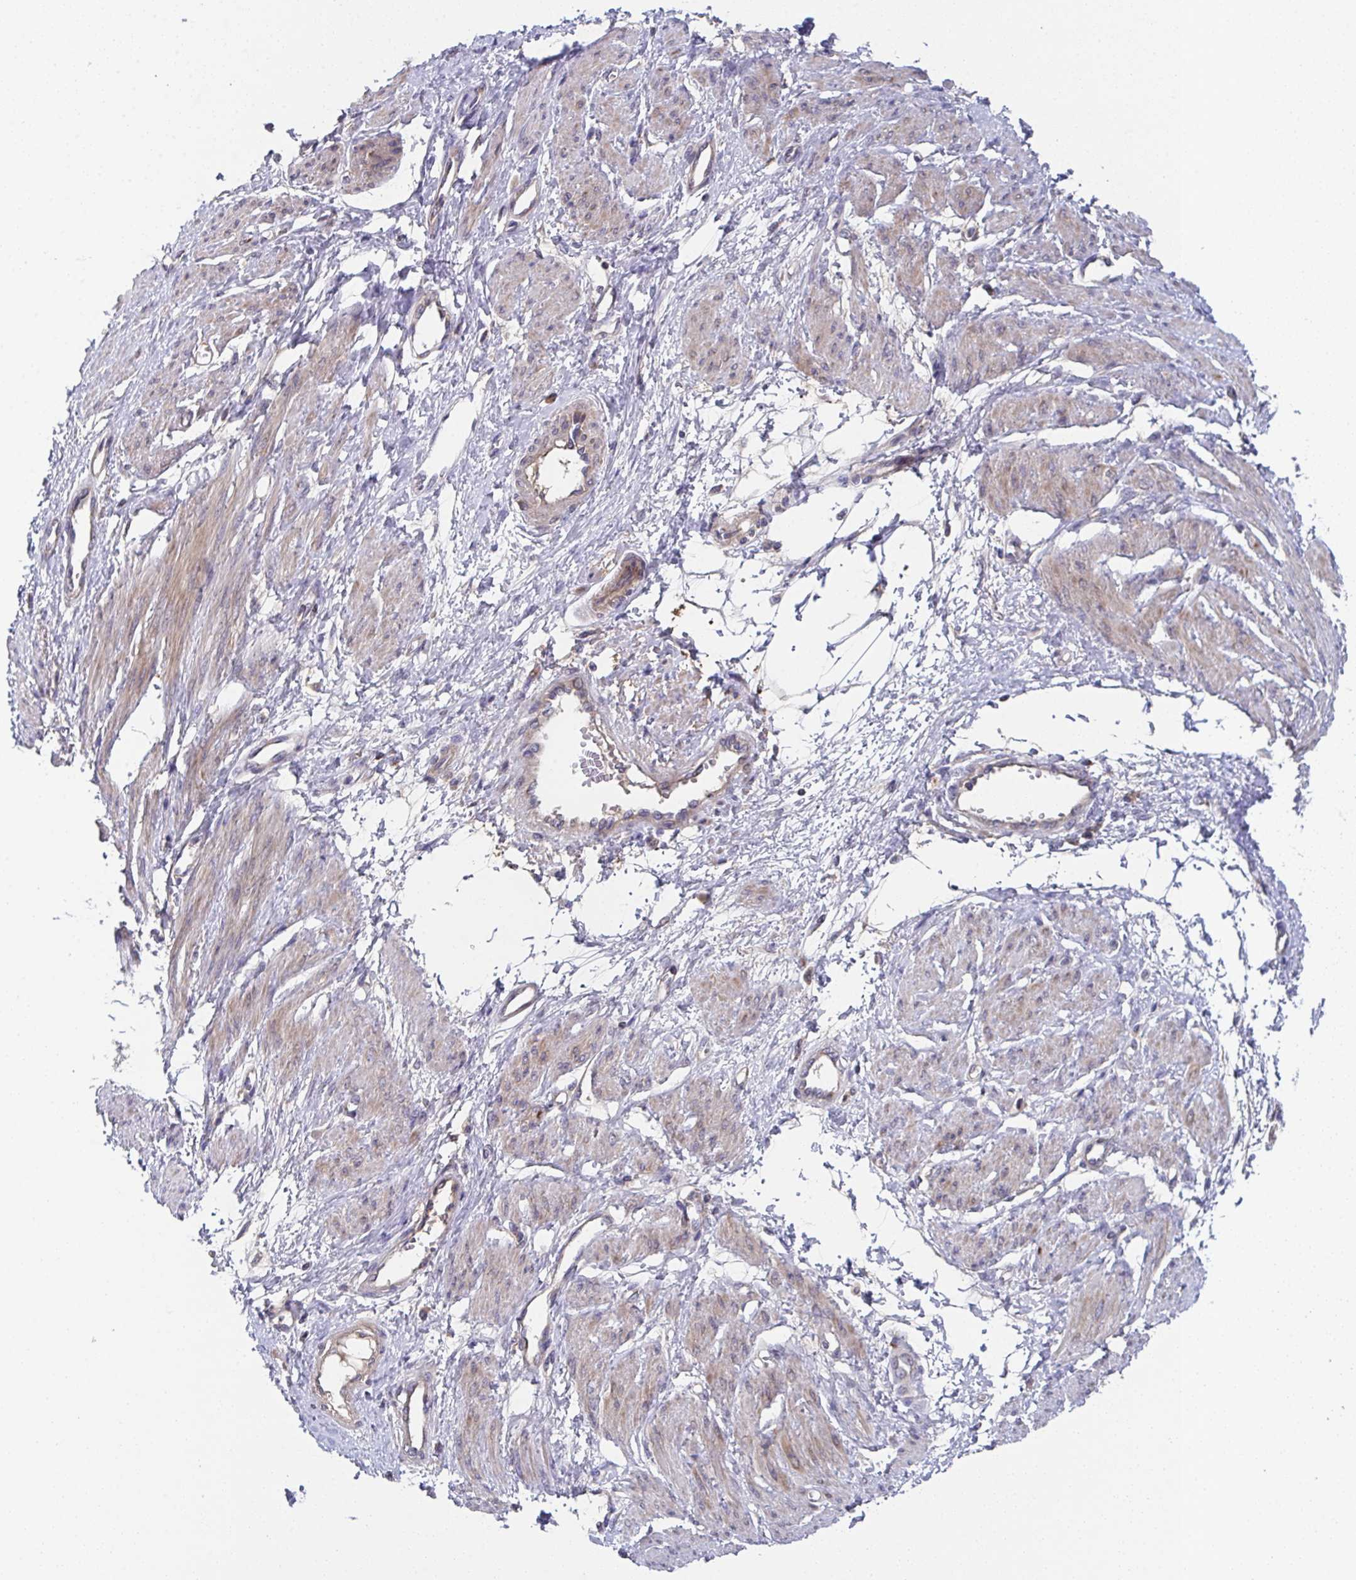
{"staining": {"intensity": "moderate", "quantity": "25%-75%", "location": "cytoplasmic/membranous"}, "tissue": "smooth muscle", "cell_type": "Smooth muscle cells", "image_type": "normal", "snomed": [{"axis": "morphology", "description": "Normal tissue, NOS"}, {"axis": "topography", "description": "Smooth muscle"}, {"axis": "topography", "description": "Uterus"}], "caption": "IHC photomicrograph of normal smooth muscle: human smooth muscle stained using immunohistochemistry (IHC) exhibits medium levels of moderate protein expression localized specifically in the cytoplasmic/membranous of smooth muscle cells, appearing as a cytoplasmic/membranous brown color.", "gene": "MT", "patient": {"sex": "female", "age": 39}}